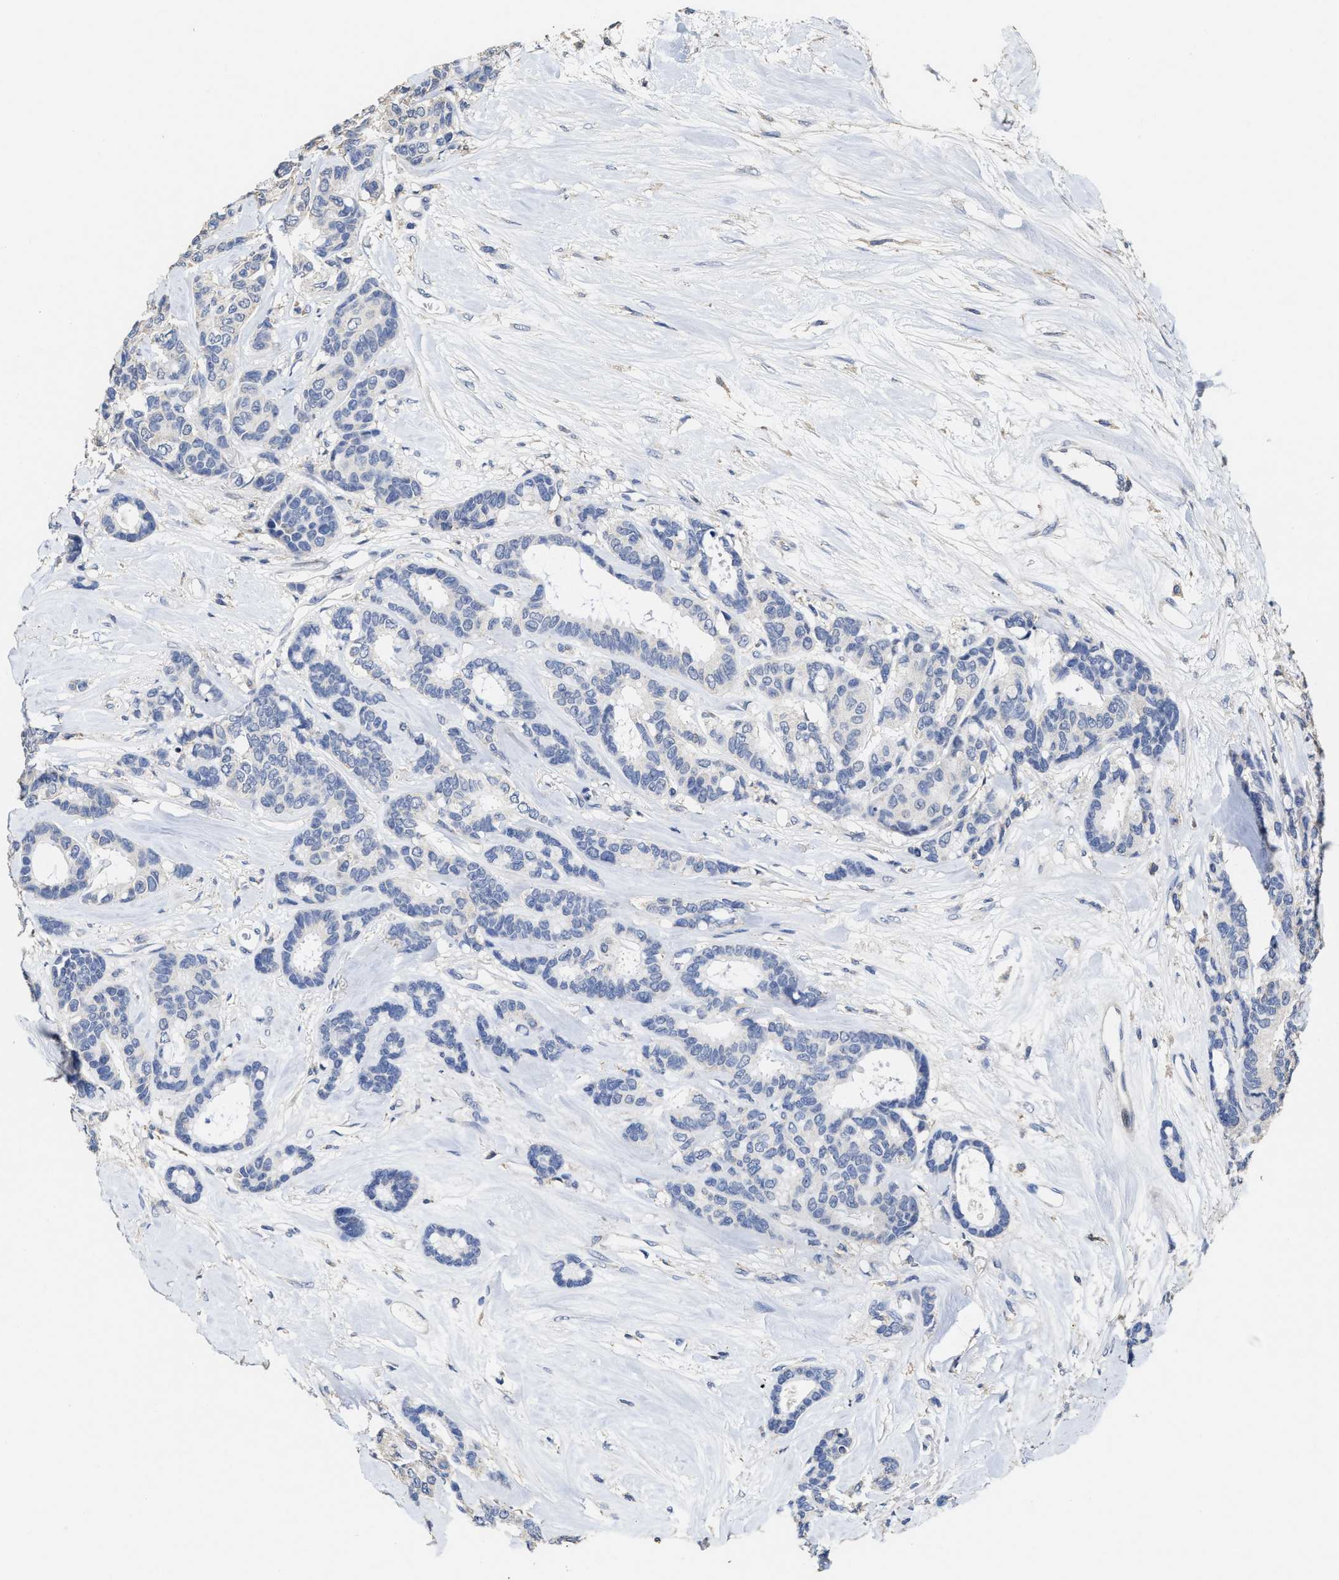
{"staining": {"intensity": "negative", "quantity": "none", "location": "none"}, "tissue": "breast cancer", "cell_type": "Tumor cells", "image_type": "cancer", "snomed": [{"axis": "morphology", "description": "Duct carcinoma"}, {"axis": "topography", "description": "Breast"}], "caption": "The IHC histopathology image has no significant staining in tumor cells of breast cancer (invasive ductal carcinoma) tissue. (DAB (3,3'-diaminobenzidine) immunohistochemistry (IHC), high magnification).", "gene": "ZFAT", "patient": {"sex": "female", "age": 87}}